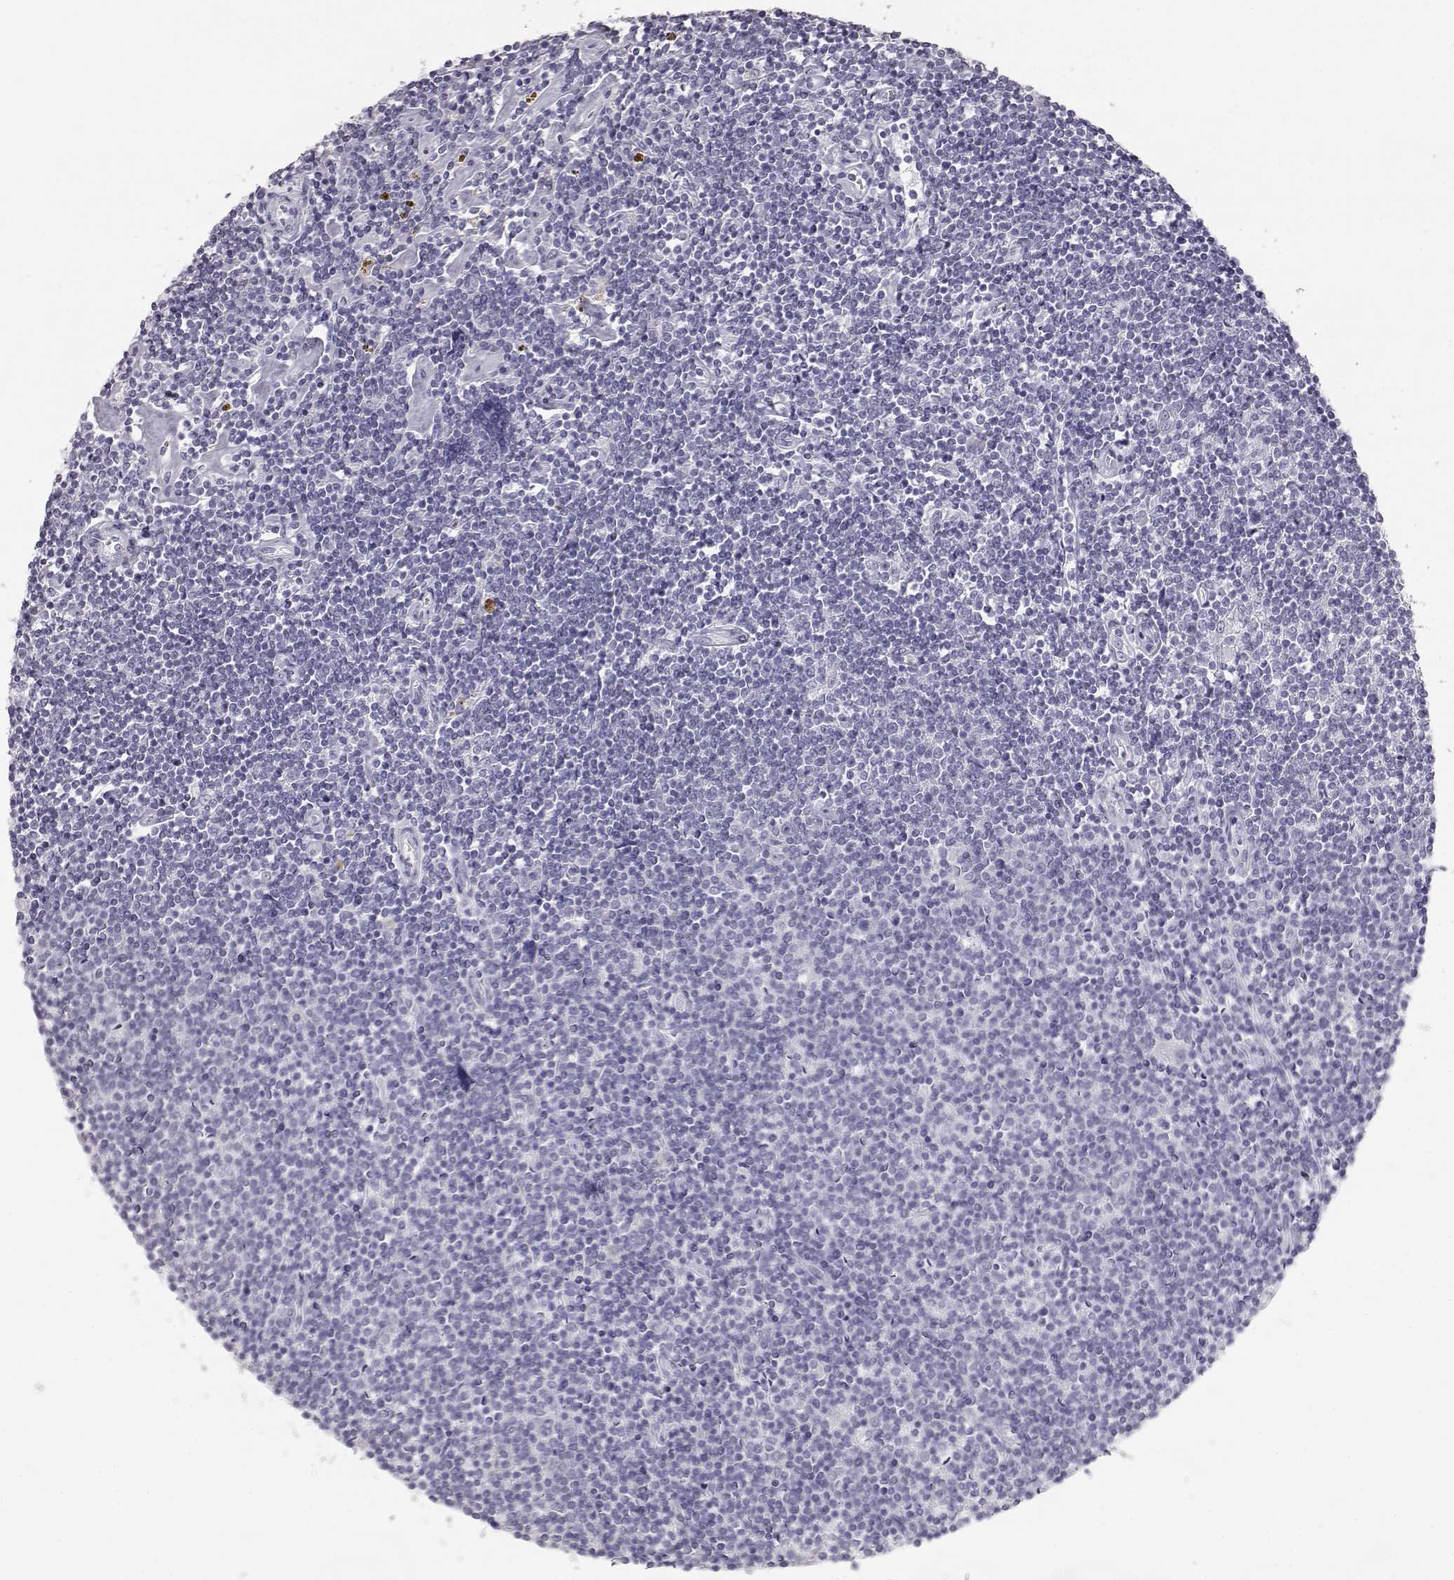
{"staining": {"intensity": "negative", "quantity": "none", "location": "none"}, "tissue": "lymphoma", "cell_type": "Tumor cells", "image_type": "cancer", "snomed": [{"axis": "morphology", "description": "Hodgkin's disease, NOS"}, {"axis": "topography", "description": "Lymph node"}], "caption": "High magnification brightfield microscopy of Hodgkin's disease stained with DAB (3,3'-diaminobenzidine) (brown) and counterstained with hematoxylin (blue): tumor cells show no significant expression.", "gene": "KRT33A", "patient": {"sex": "male", "age": 40}}